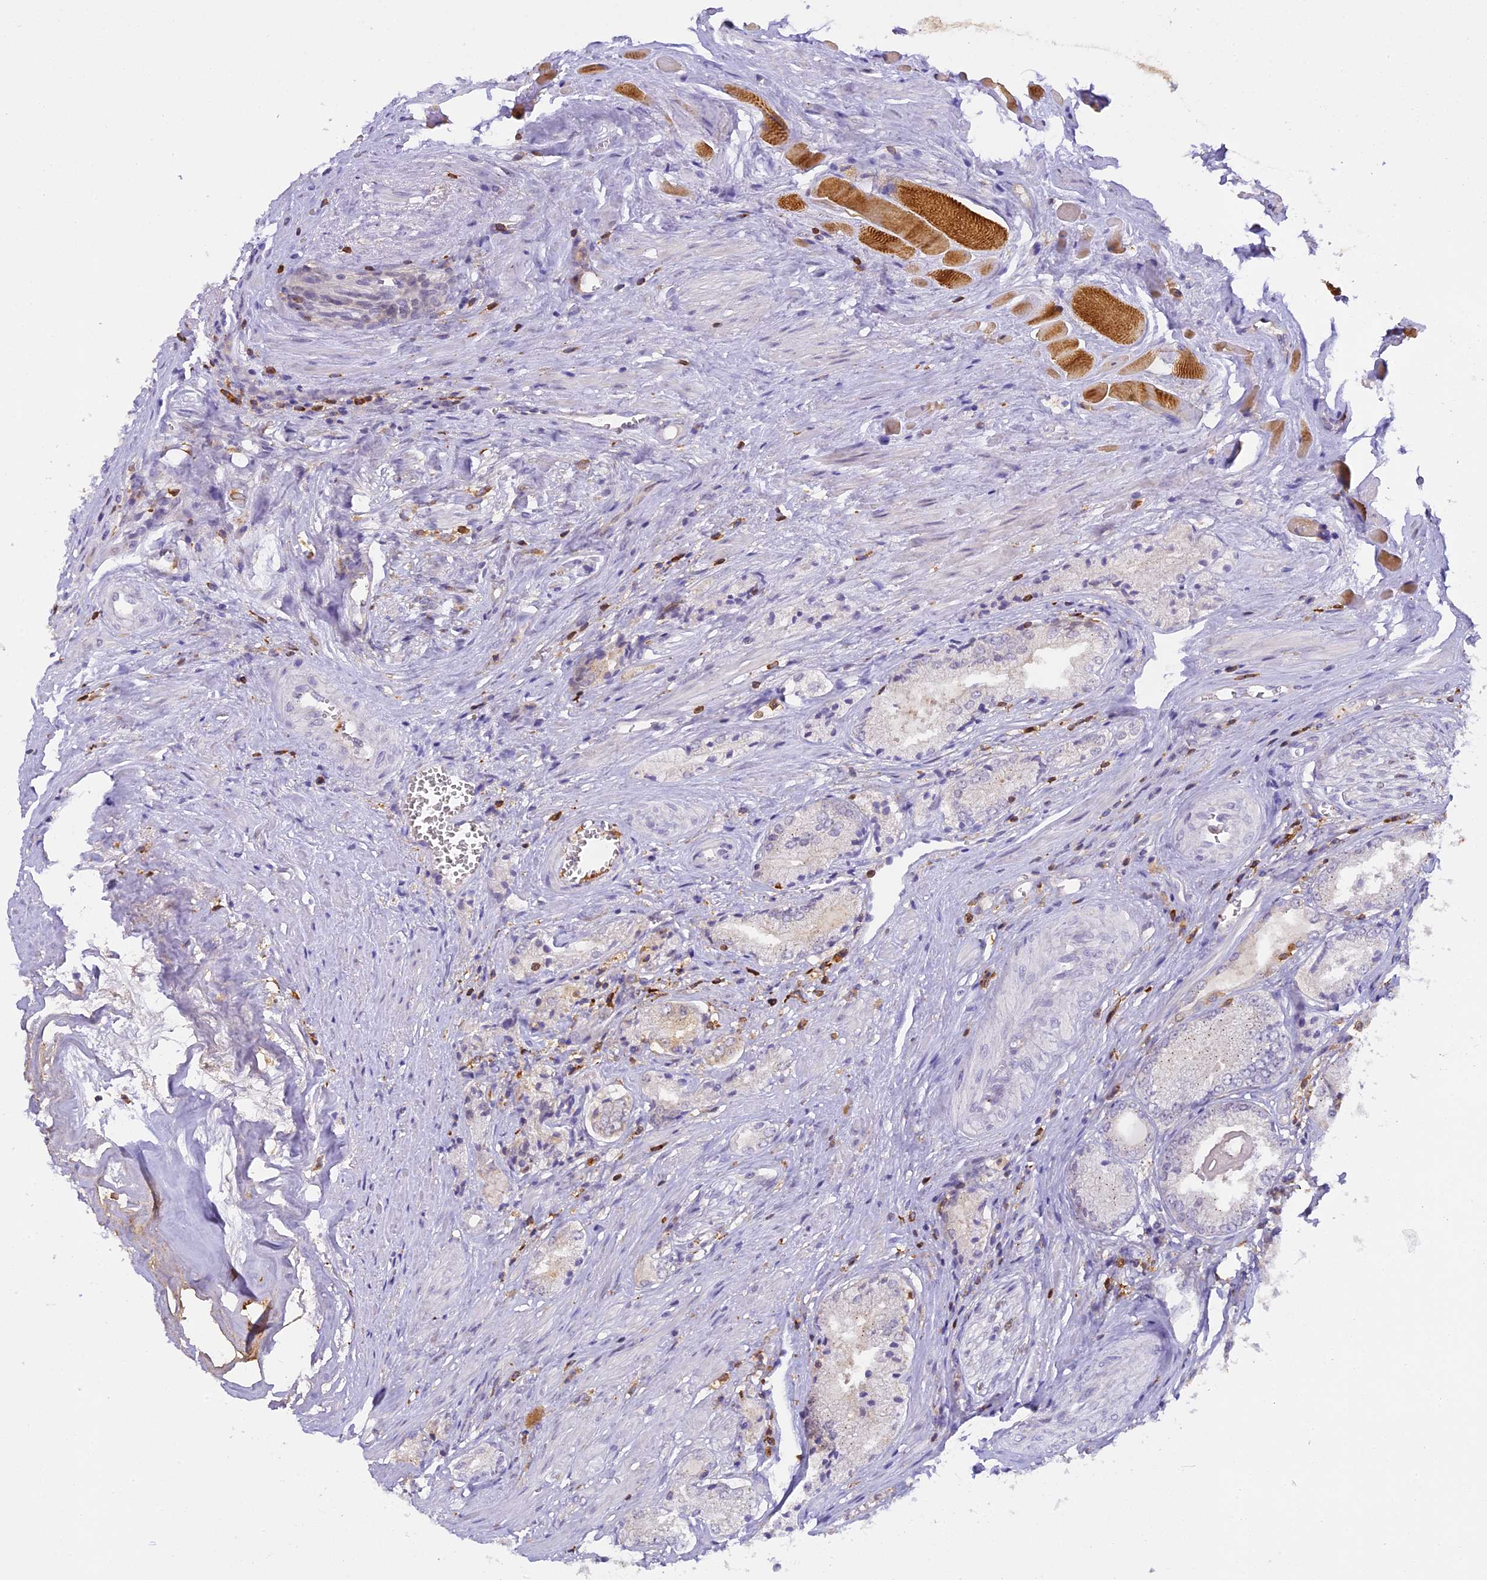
{"staining": {"intensity": "negative", "quantity": "none", "location": "none"}, "tissue": "prostate cancer", "cell_type": "Tumor cells", "image_type": "cancer", "snomed": [{"axis": "morphology", "description": "Adenocarcinoma, Low grade"}, {"axis": "topography", "description": "Prostate"}], "caption": "DAB immunohistochemical staining of prostate adenocarcinoma (low-grade) reveals no significant positivity in tumor cells. (Immunohistochemistry (ihc), brightfield microscopy, high magnification).", "gene": "FYB1", "patient": {"sex": "male", "age": 60}}